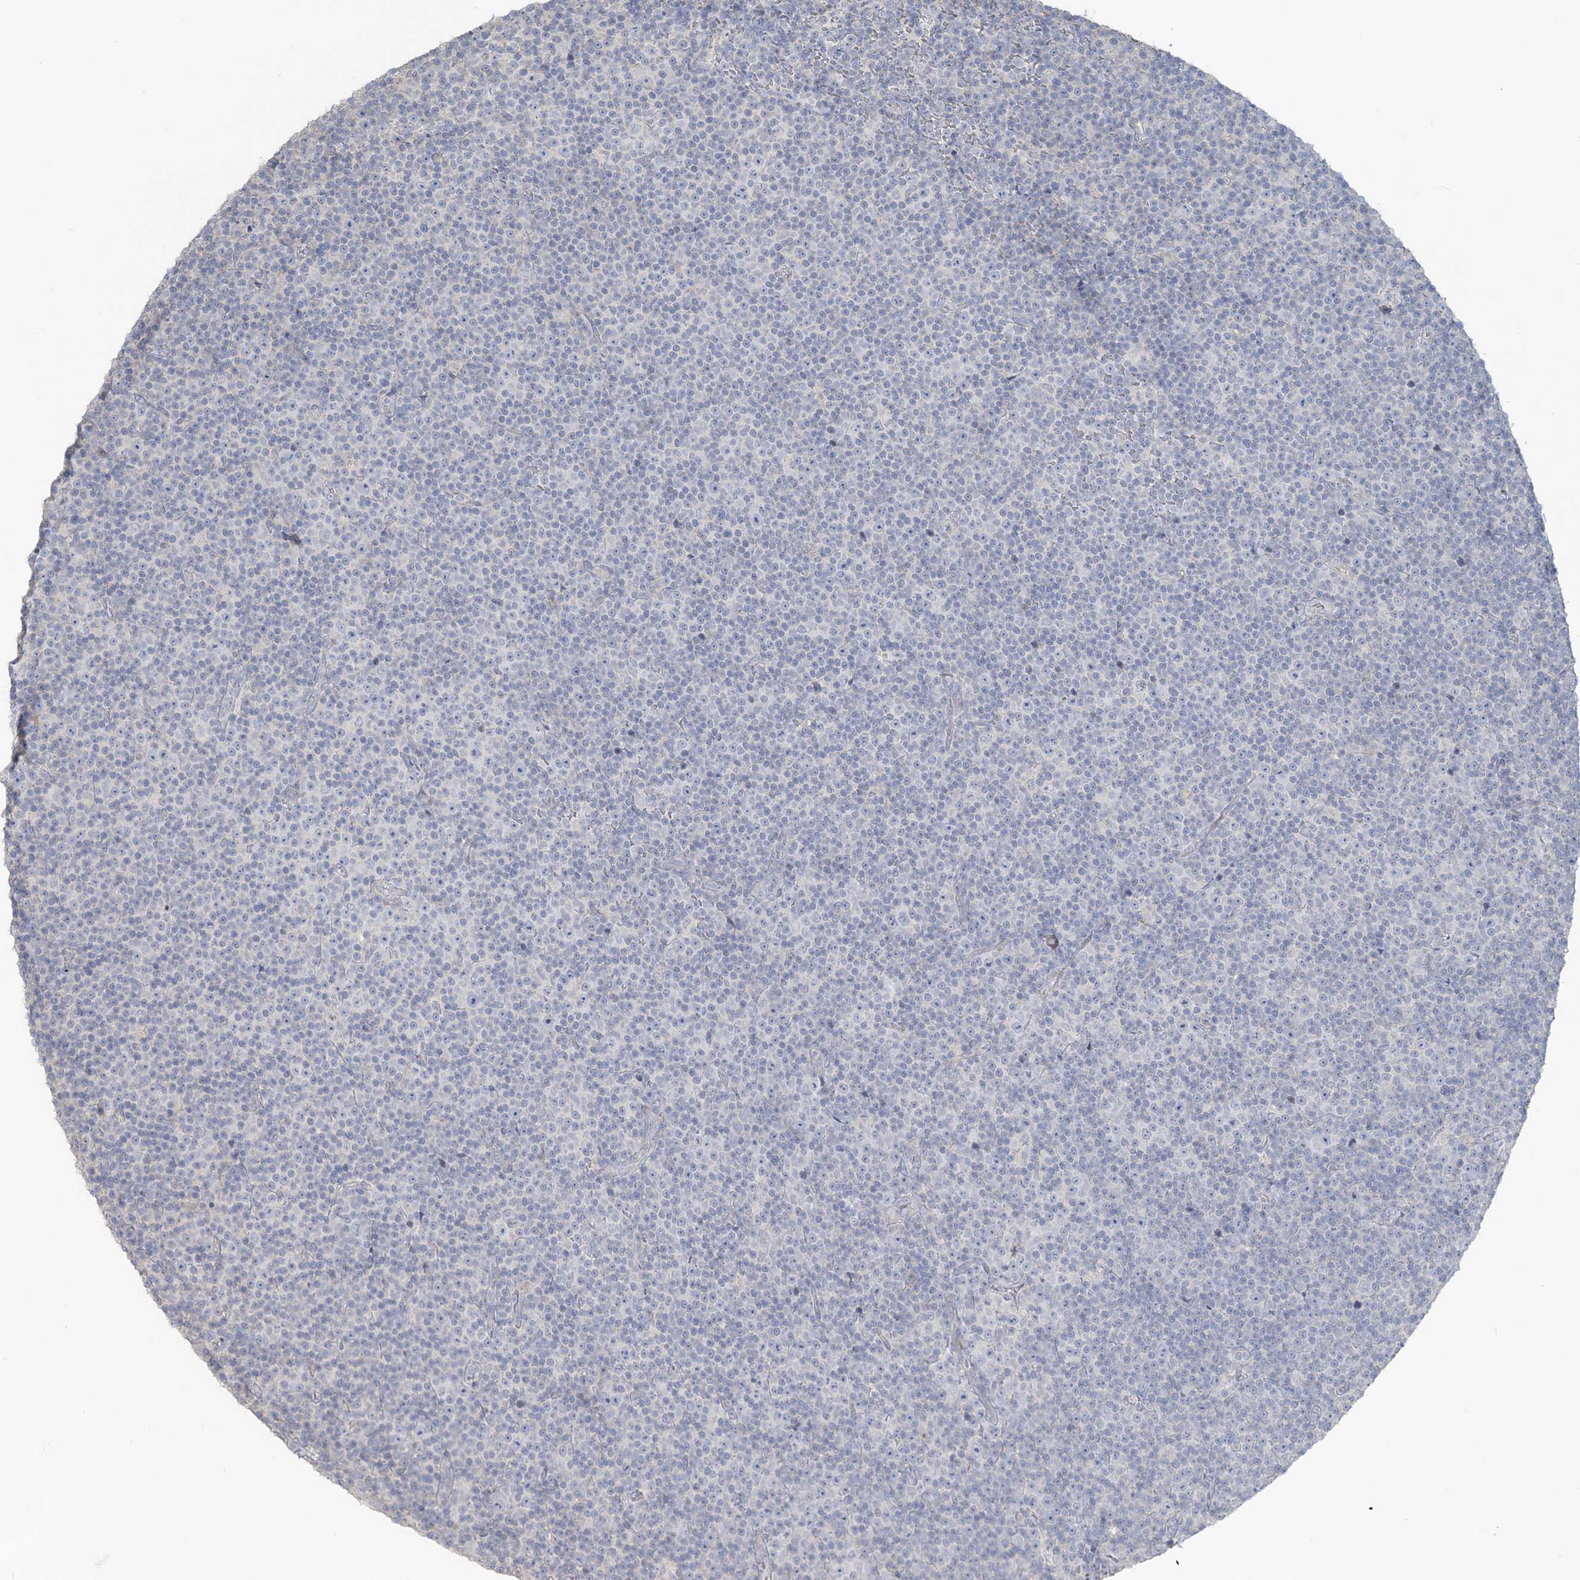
{"staining": {"intensity": "negative", "quantity": "none", "location": "none"}, "tissue": "lymphoma", "cell_type": "Tumor cells", "image_type": "cancer", "snomed": [{"axis": "morphology", "description": "Malignant lymphoma, non-Hodgkin's type, Low grade"}, {"axis": "topography", "description": "Lymph node"}], "caption": "IHC photomicrograph of neoplastic tissue: human low-grade malignant lymphoma, non-Hodgkin's type stained with DAB demonstrates no significant protein expression in tumor cells.", "gene": "NPHS2", "patient": {"sex": "female", "age": 67}}